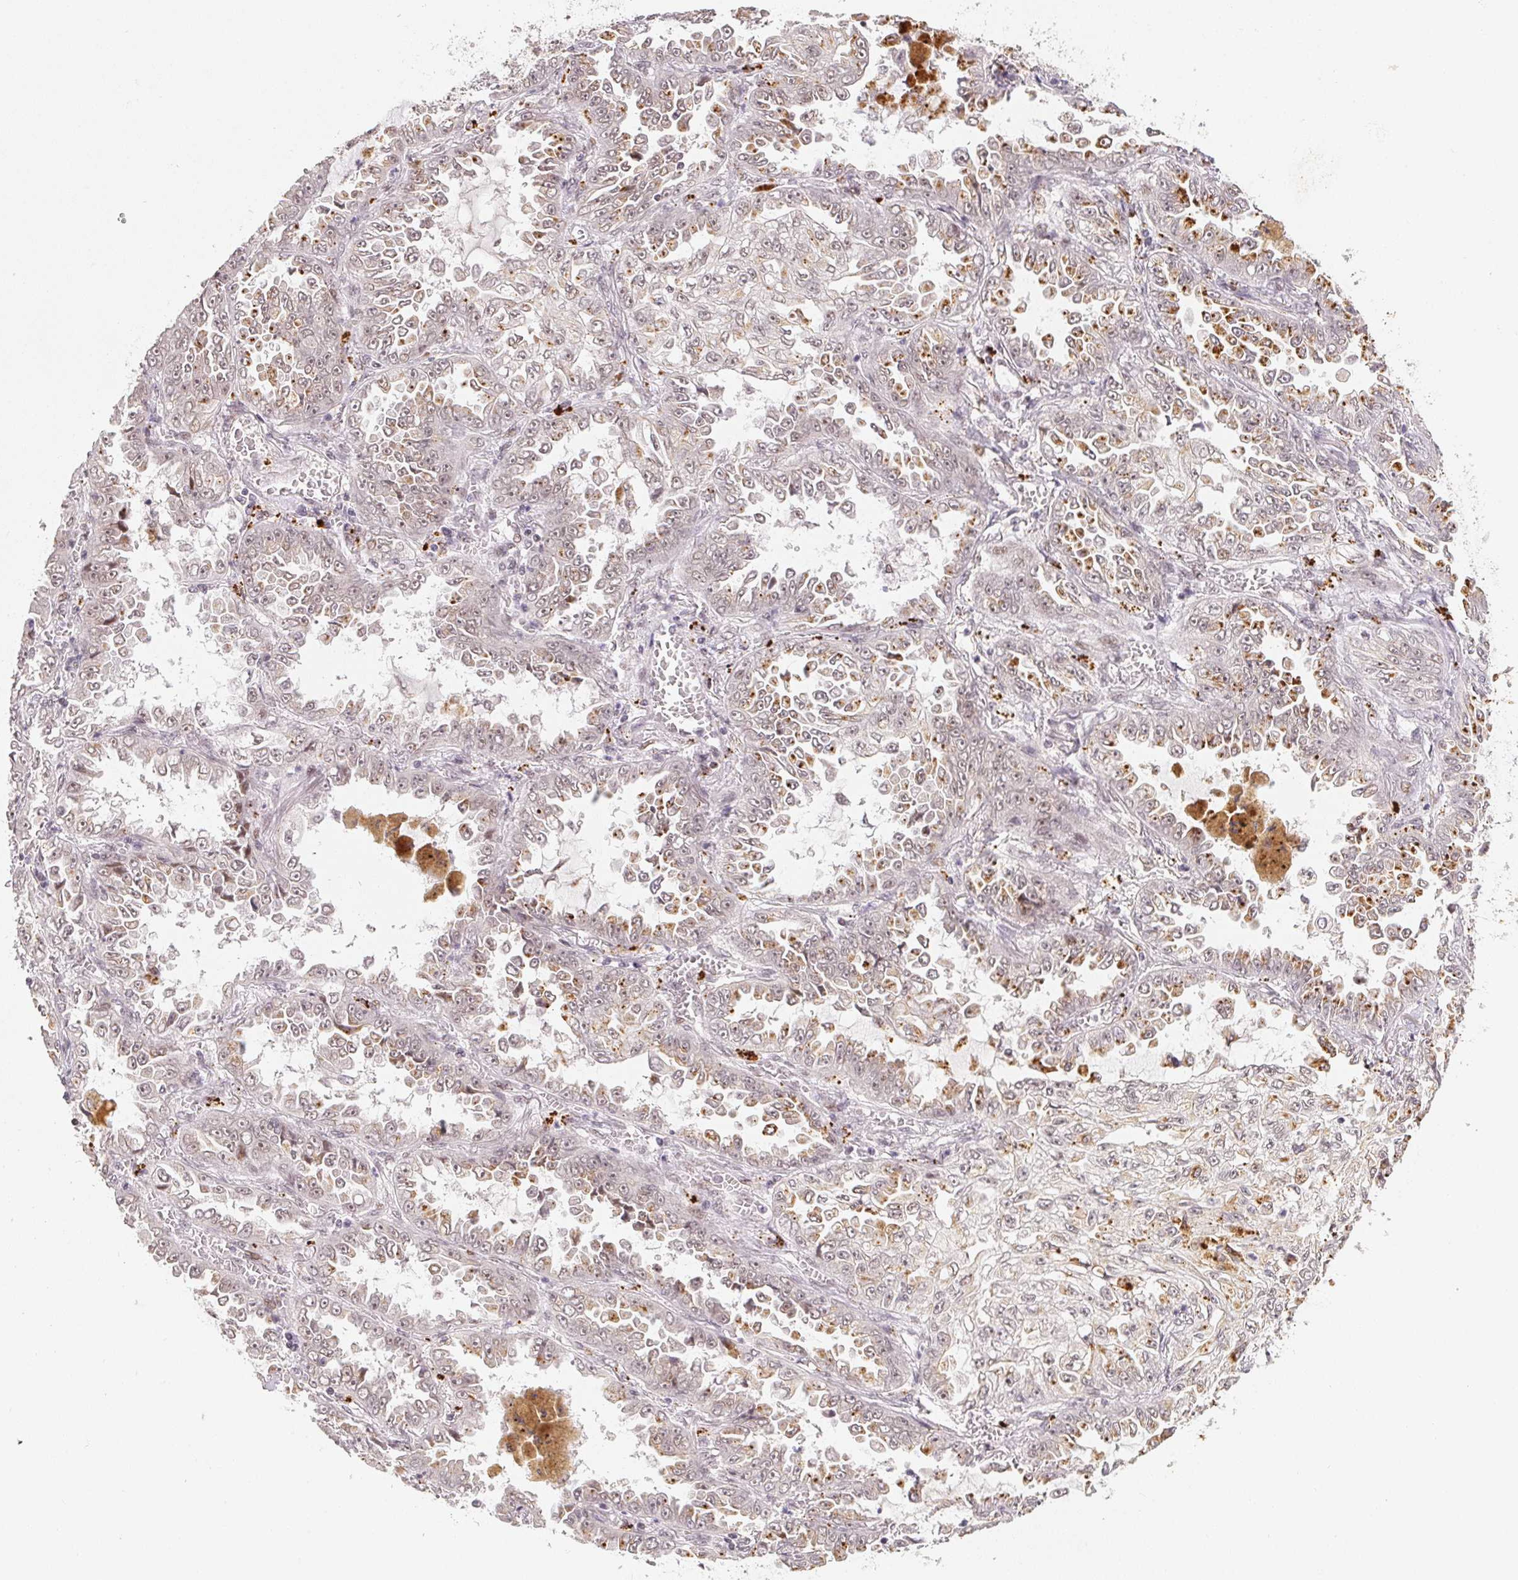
{"staining": {"intensity": "weak", "quantity": ">75%", "location": "nuclear"}, "tissue": "lung cancer", "cell_type": "Tumor cells", "image_type": "cancer", "snomed": [{"axis": "morphology", "description": "Adenocarcinoma, NOS"}, {"axis": "topography", "description": "Lung"}], "caption": "Protein expression analysis of adenocarcinoma (lung) displays weak nuclear expression in about >75% of tumor cells.", "gene": "KDM4D", "patient": {"sex": "female", "age": 52}}